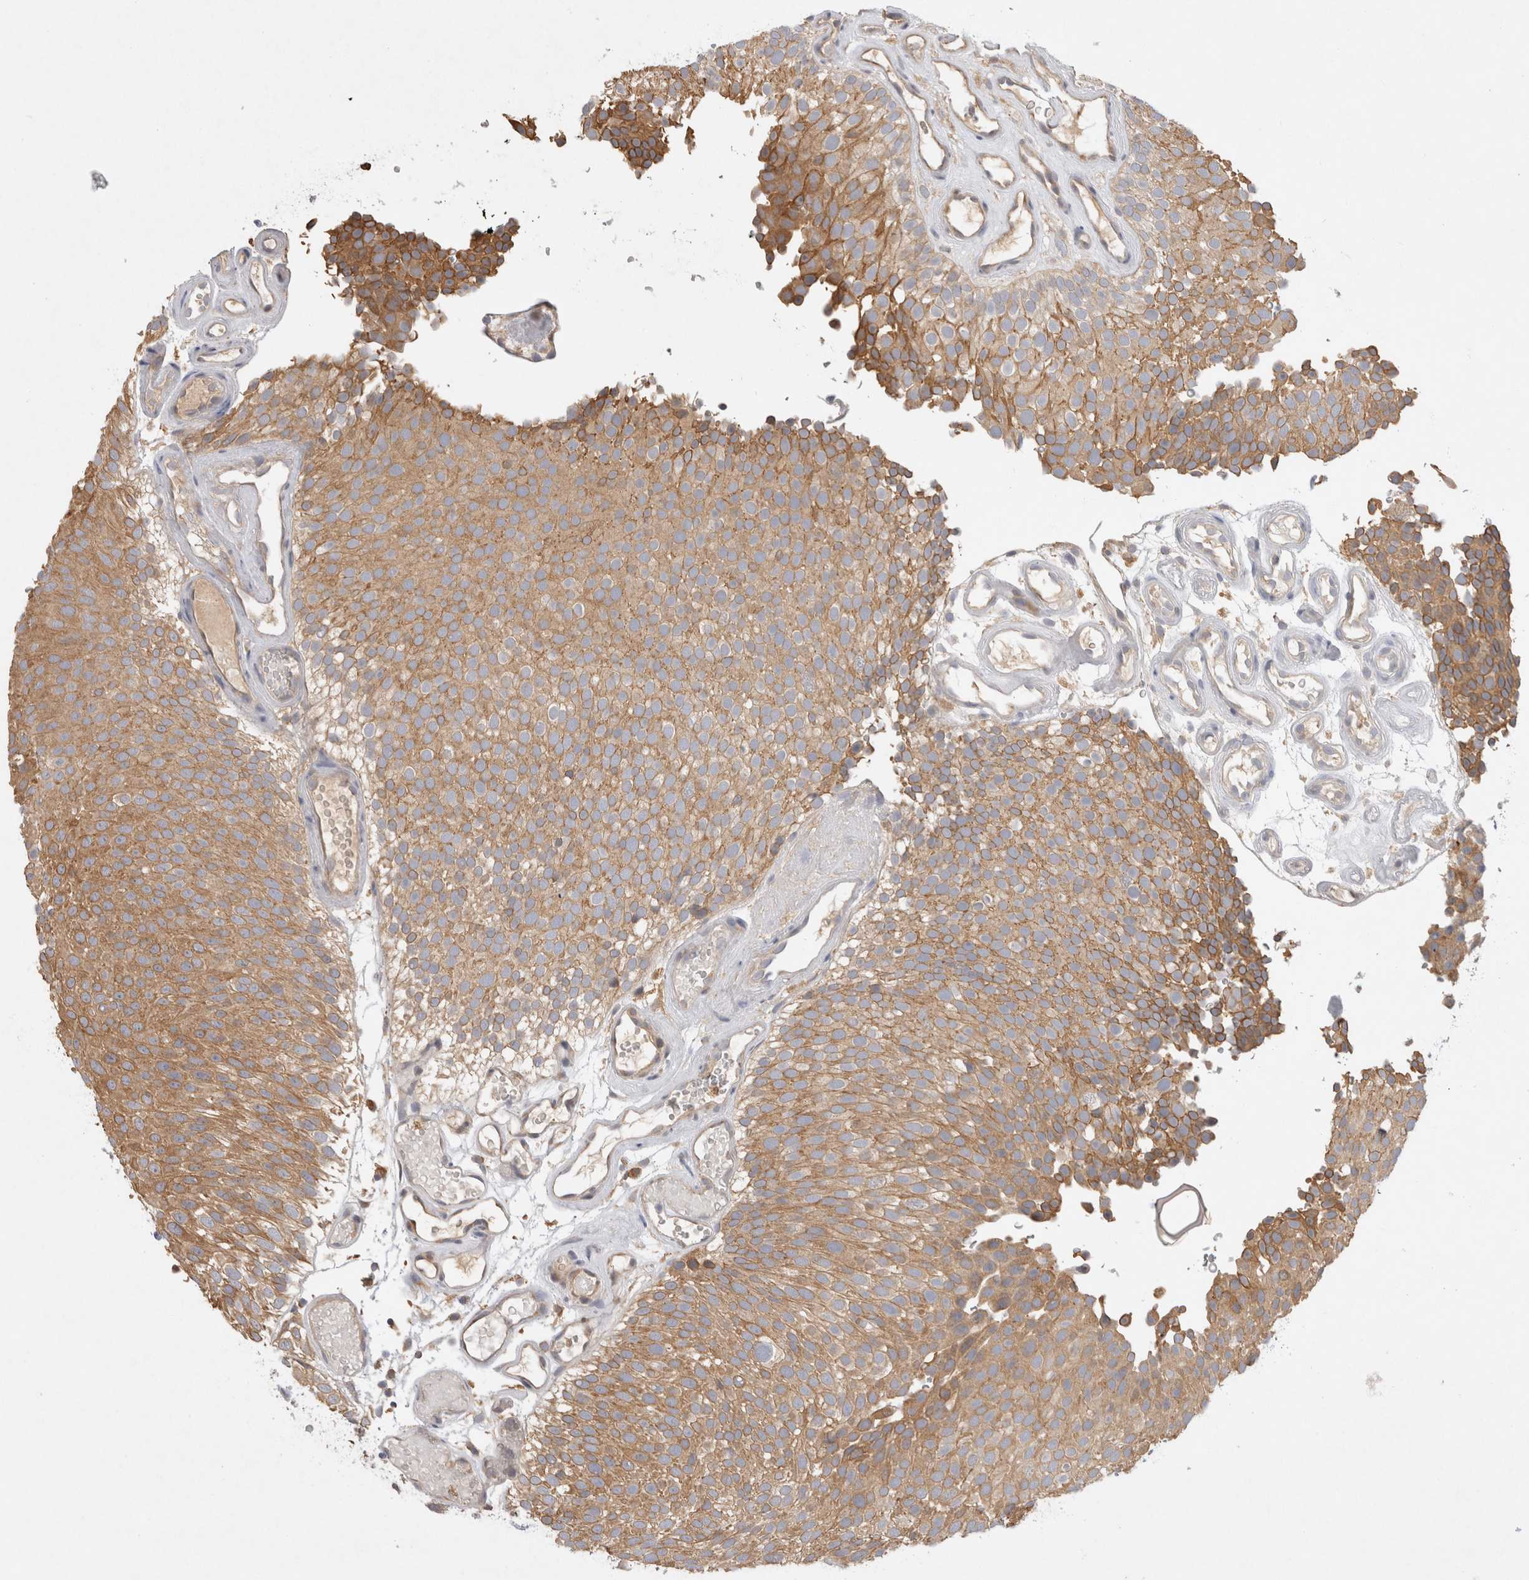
{"staining": {"intensity": "moderate", "quantity": ">75%", "location": "cytoplasmic/membranous"}, "tissue": "urothelial cancer", "cell_type": "Tumor cells", "image_type": "cancer", "snomed": [{"axis": "morphology", "description": "Urothelial carcinoma, Low grade"}, {"axis": "topography", "description": "Urinary bladder"}], "caption": "A micrograph of human urothelial cancer stained for a protein demonstrates moderate cytoplasmic/membranous brown staining in tumor cells.", "gene": "GAS1", "patient": {"sex": "male", "age": 78}}